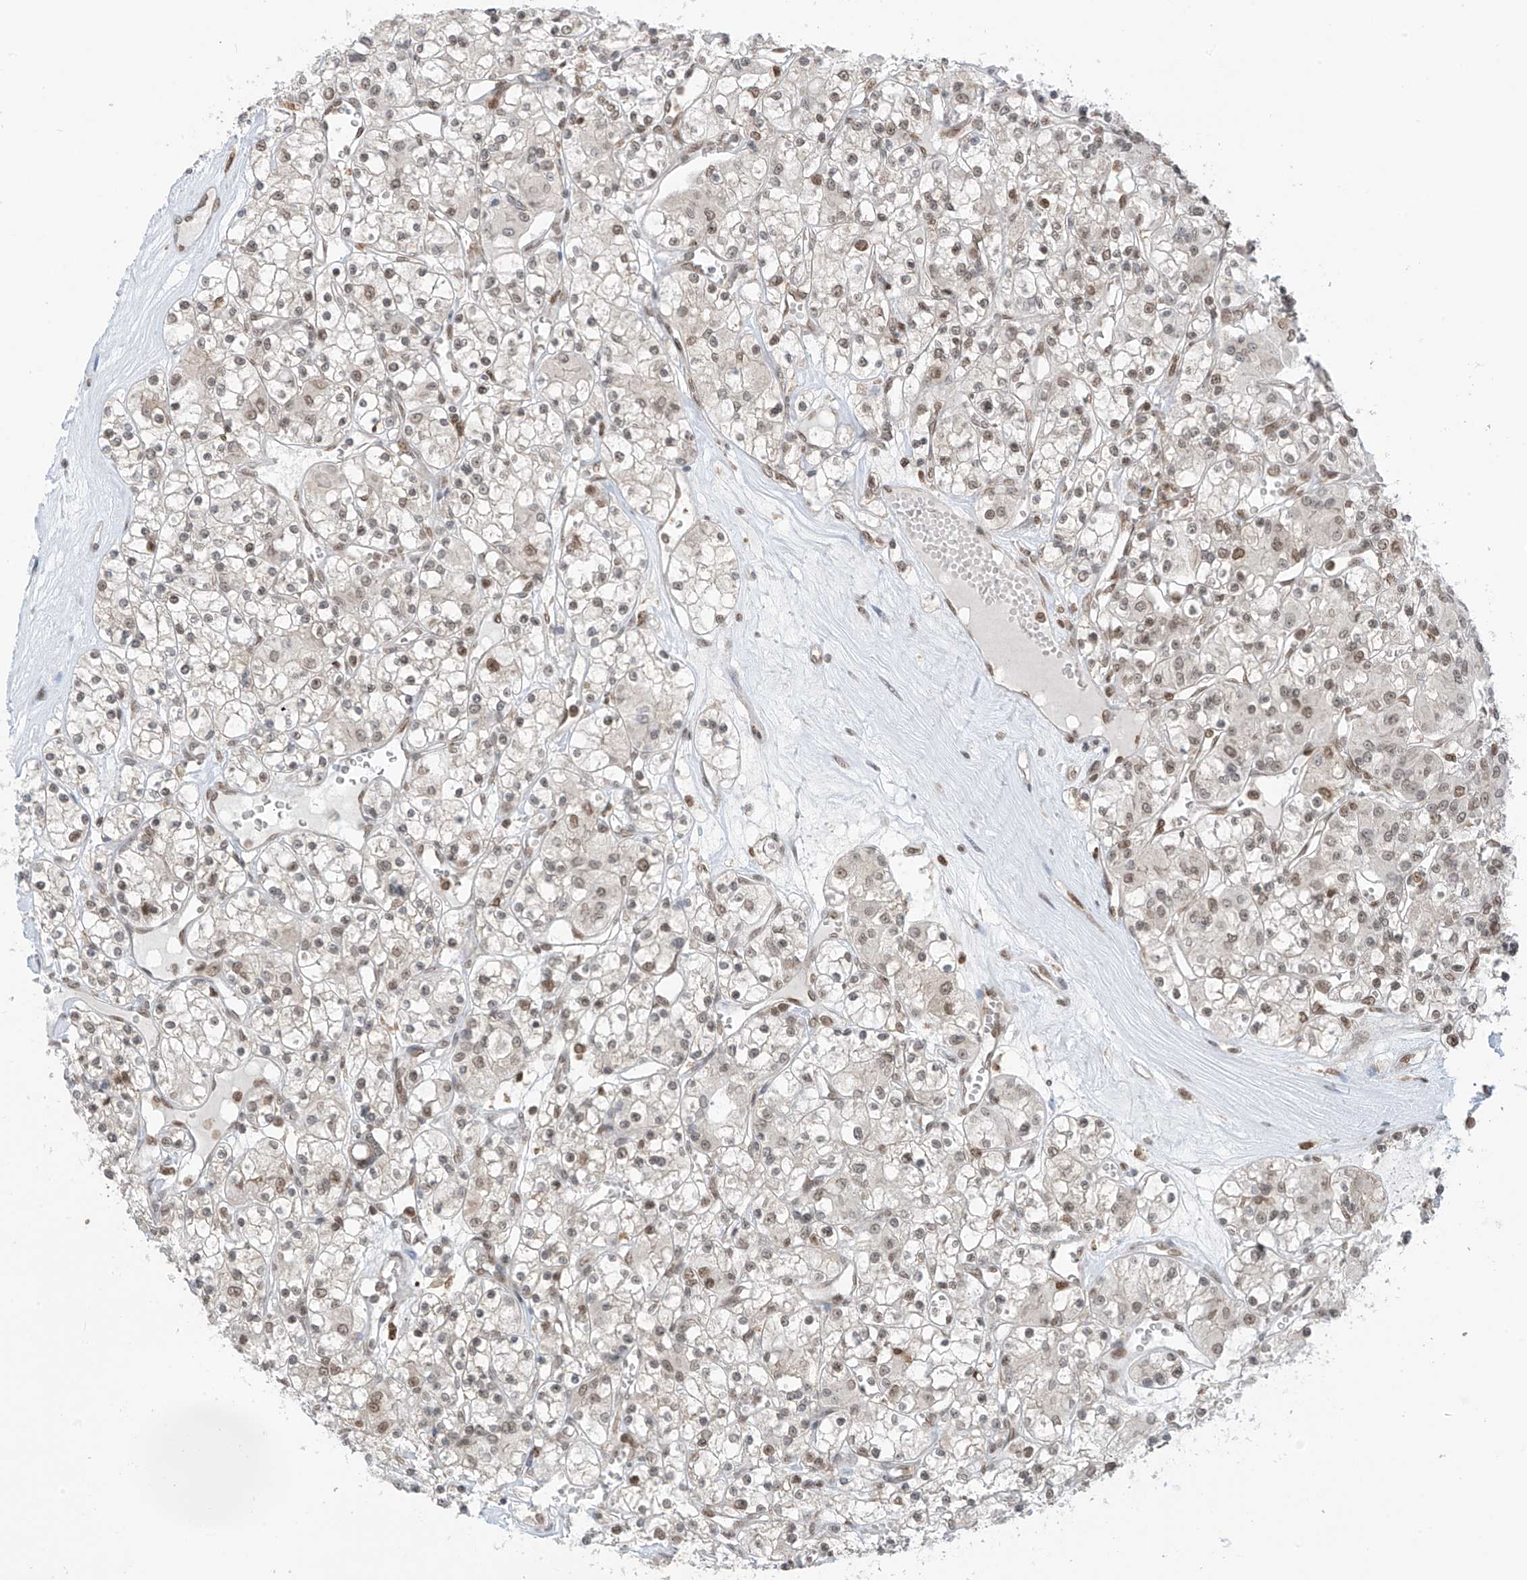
{"staining": {"intensity": "weak", "quantity": "<25%", "location": "nuclear"}, "tissue": "renal cancer", "cell_type": "Tumor cells", "image_type": "cancer", "snomed": [{"axis": "morphology", "description": "Adenocarcinoma, NOS"}, {"axis": "topography", "description": "Kidney"}], "caption": "Photomicrograph shows no significant protein staining in tumor cells of renal adenocarcinoma.", "gene": "KPNB1", "patient": {"sex": "female", "age": 59}}